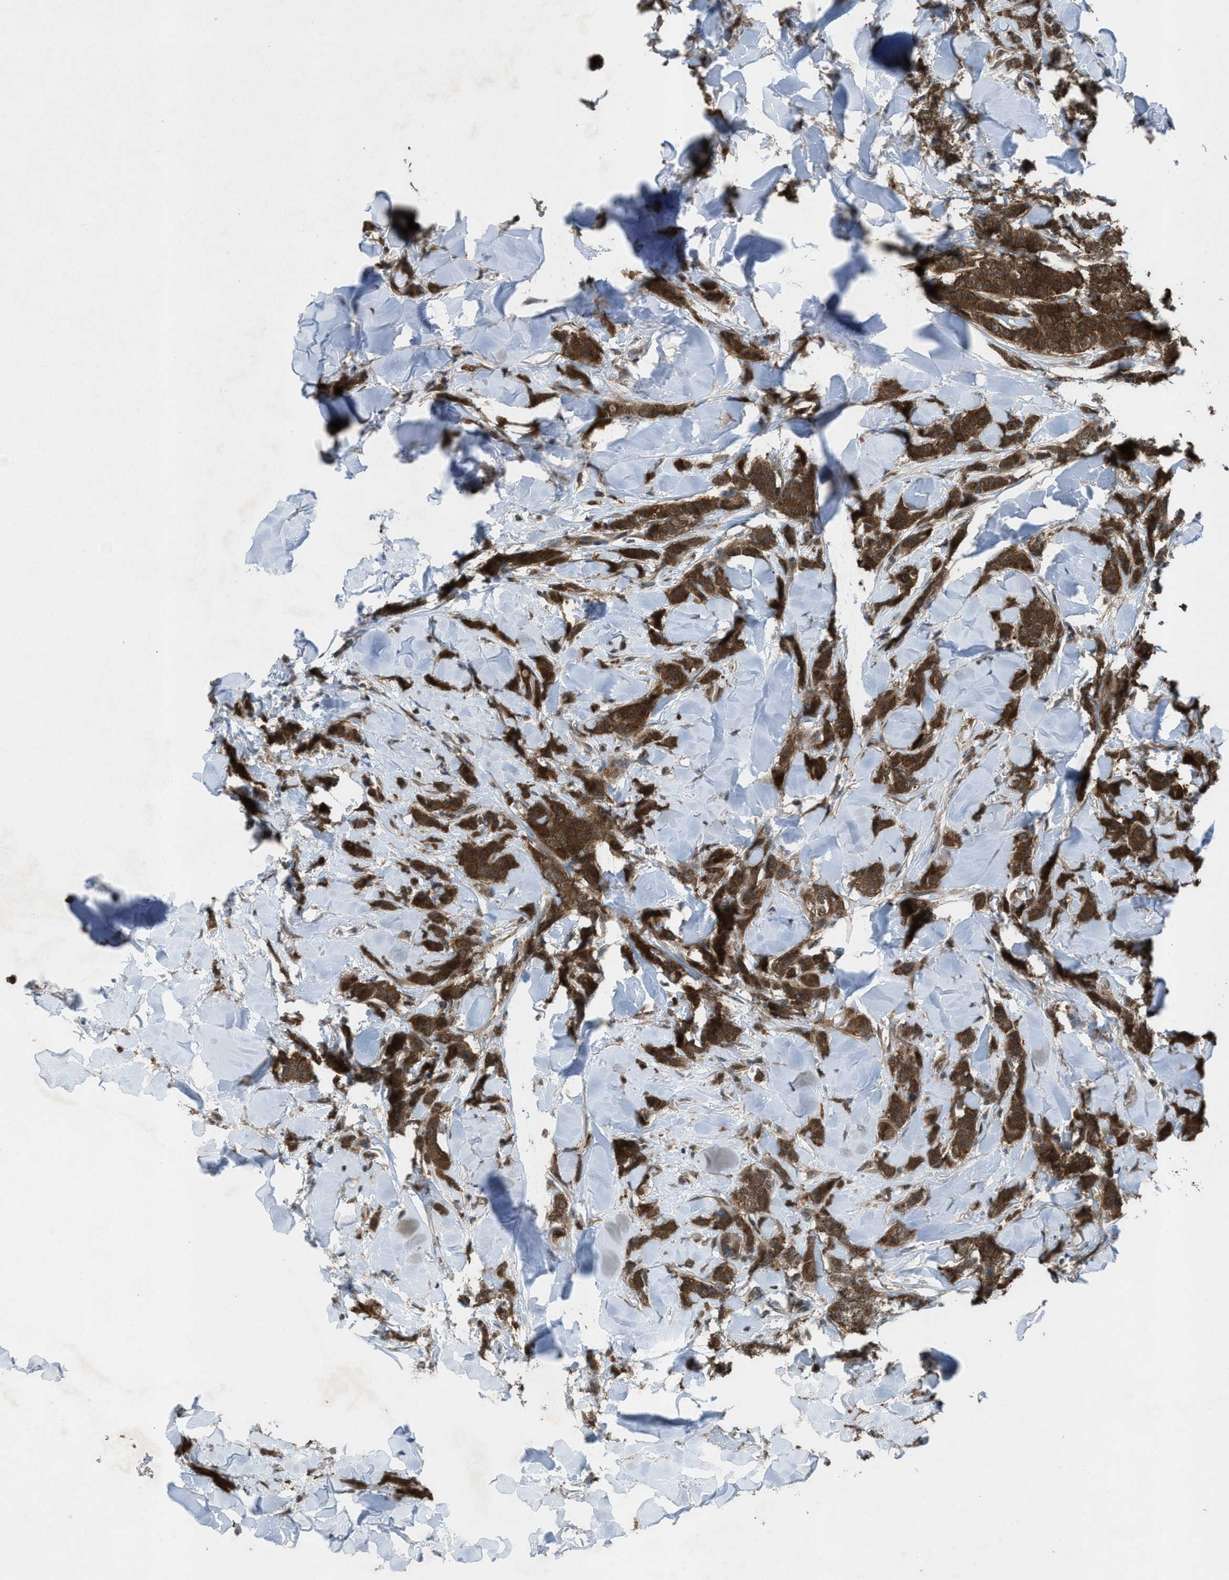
{"staining": {"intensity": "strong", "quantity": ">75%", "location": "cytoplasmic/membranous"}, "tissue": "breast cancer", "cell_type": "Tumor cells", "image_type": "cancer", "snomed": [{"axis": "morphology", "description": "Lobular carcinoma"}, {"axis": "topography", "description": "Skin"}, {"axis": "topography", "description": "Breast"}], "caption": "Breast lobular carcinoma stained with a brown dye exhibits strong cytoplasmic/membranous positive expression in about >75% of tumor cells.", "gene": "PLAA", "patient": {"sex": "female", "age": 46}}